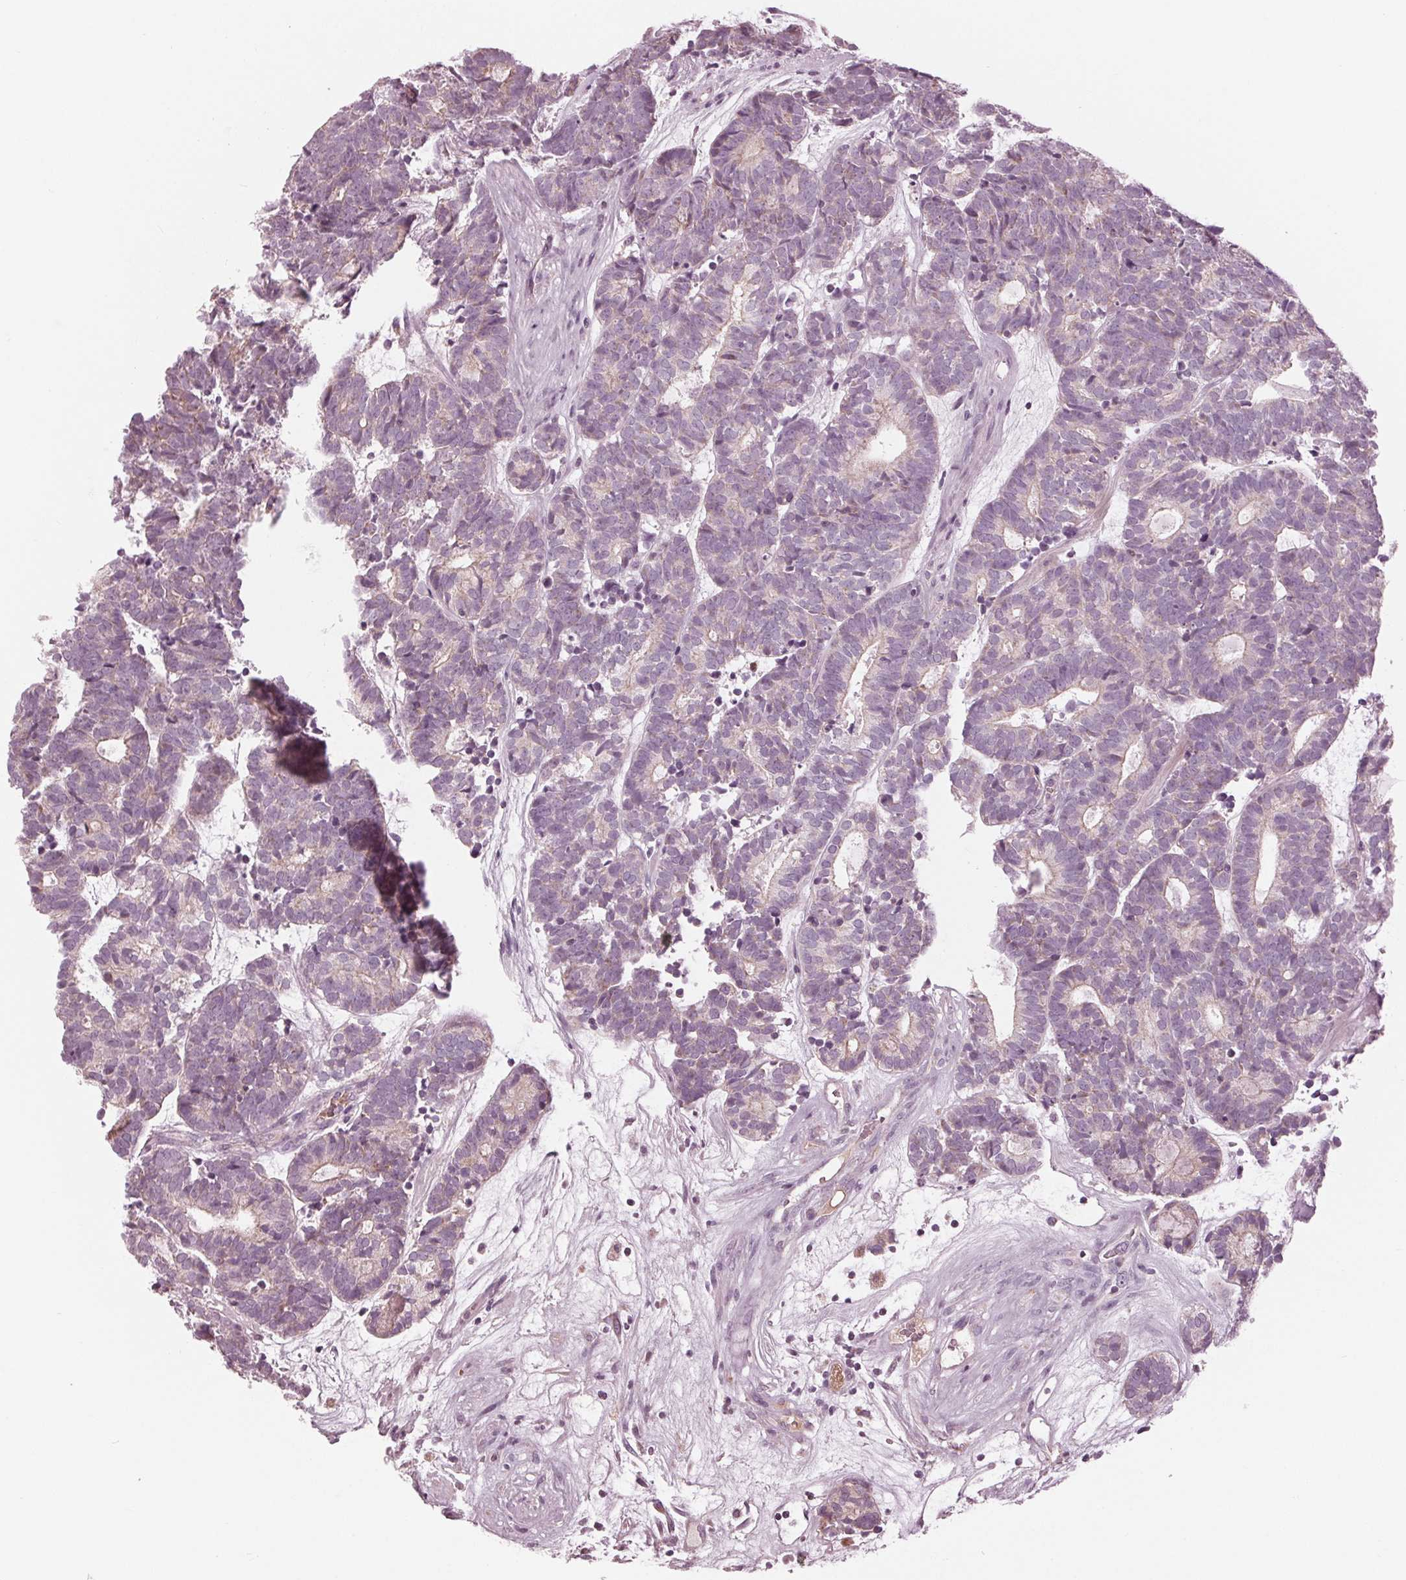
{"staining": {"intensity": "negative", "quantity": "none", "location": "none"}, "tissue": "head and neck cancer", "cell_type": "Tumor cells", "image_type": "cancer", "snomed": [{"axis": "morphology", "description": "Adenocarcinoma, NOS"}, {"axis": "topography", "description": "Head-Neck"}], "caption": "Human head and neck cancer stained for a protein using immunohistochemistry reveals no staining in tumor cells.", "gene": "CLN6", "patient": {"sex": "female", "age": 81}}